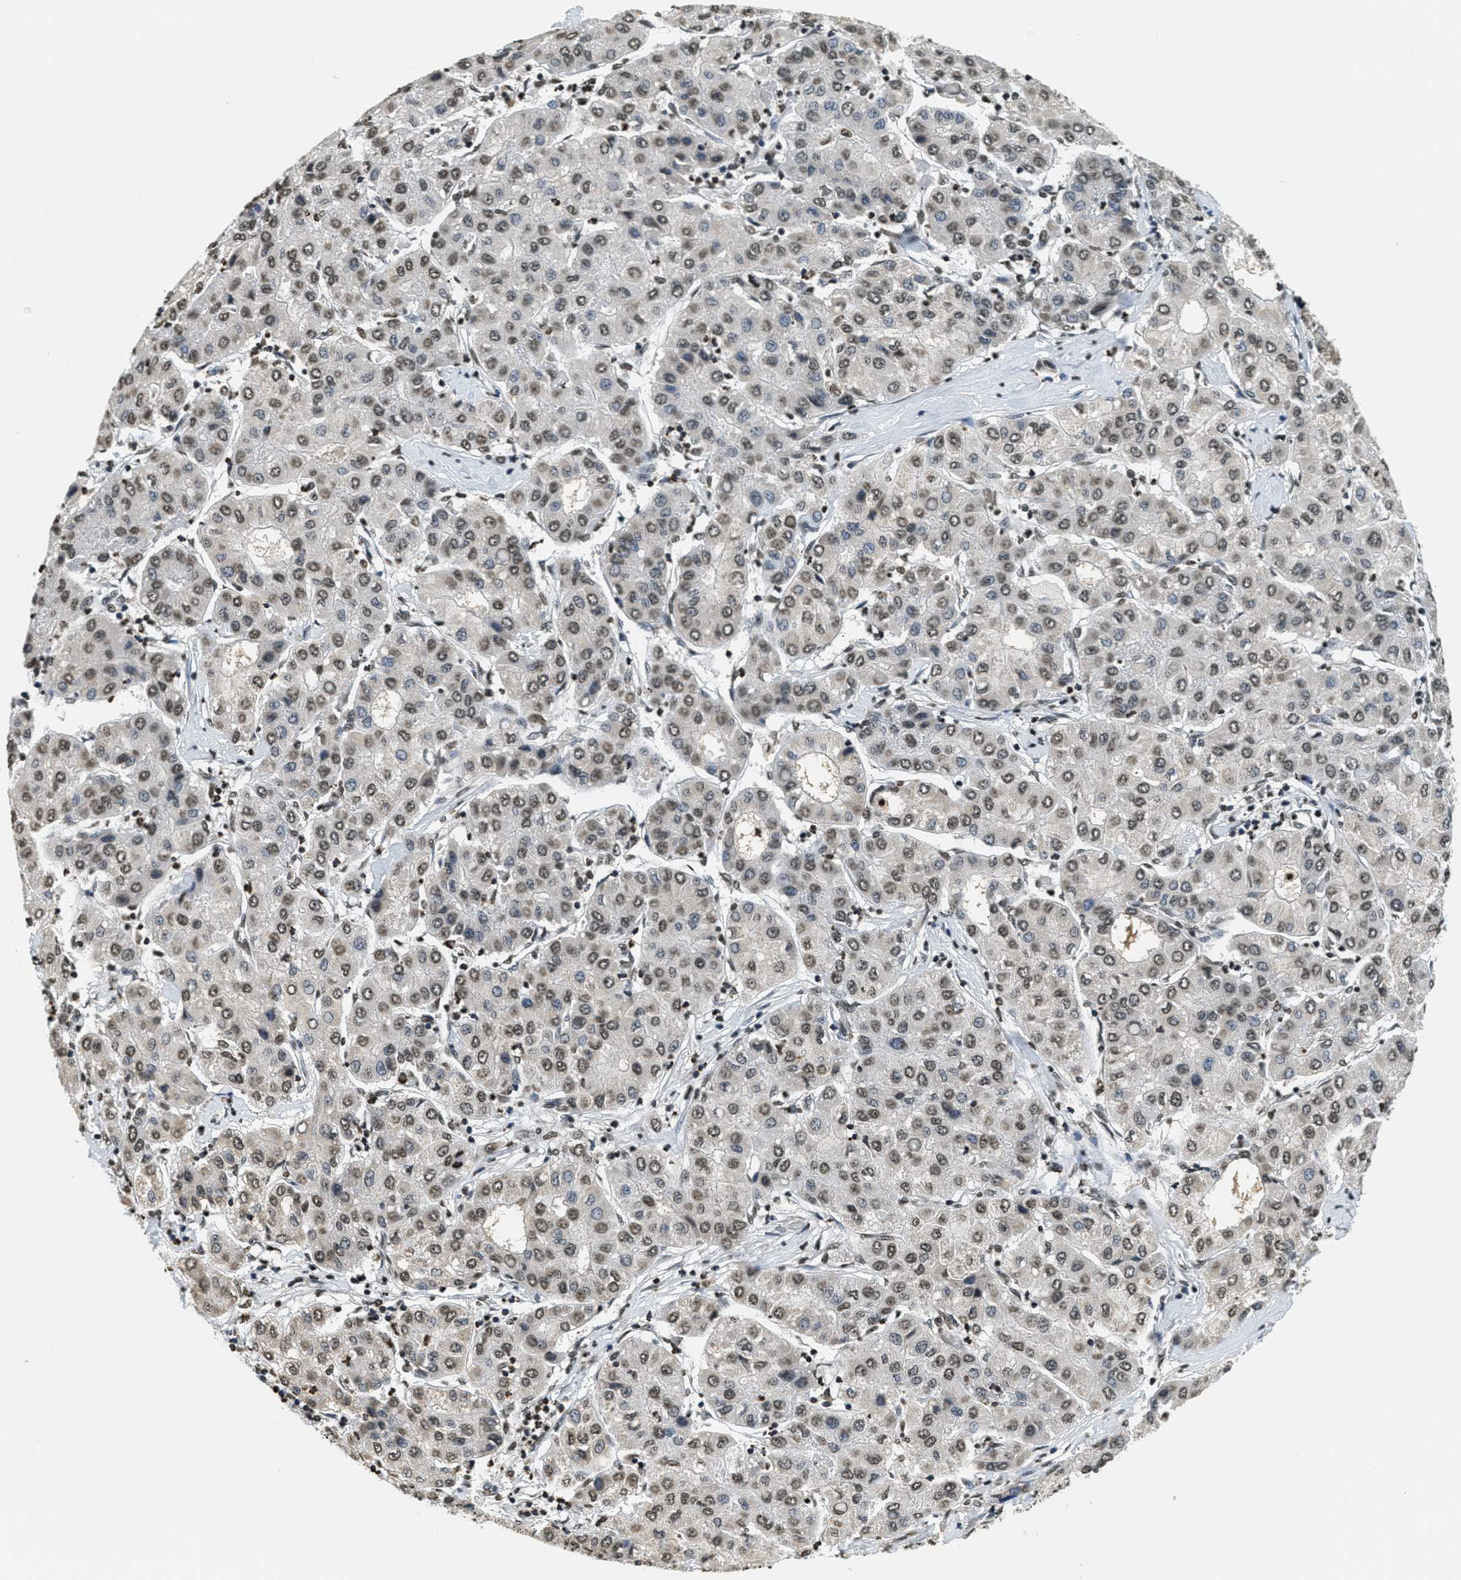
{"staining": {"intensity": "moderate", "quantity": ">75%", "location": "nuclear"}, "tissue": "liver cancer", "cell_type": "Tumor cells", "image_type": "cancer", "snomed": [{"axis": "morphology", "description": "Carcinoma, Hepatocellular, NOS"}, {"axis": "topography", "description": "Liver"}], "caption": "High-power microscopy captured an IHC micrograph of liver cancer (hepatocellular carcinoma), revealing moderate nuclear staining in about >75% of tumor cells.", "gene": "LDB2", "patient": {"sex": "male", "age": 65}}